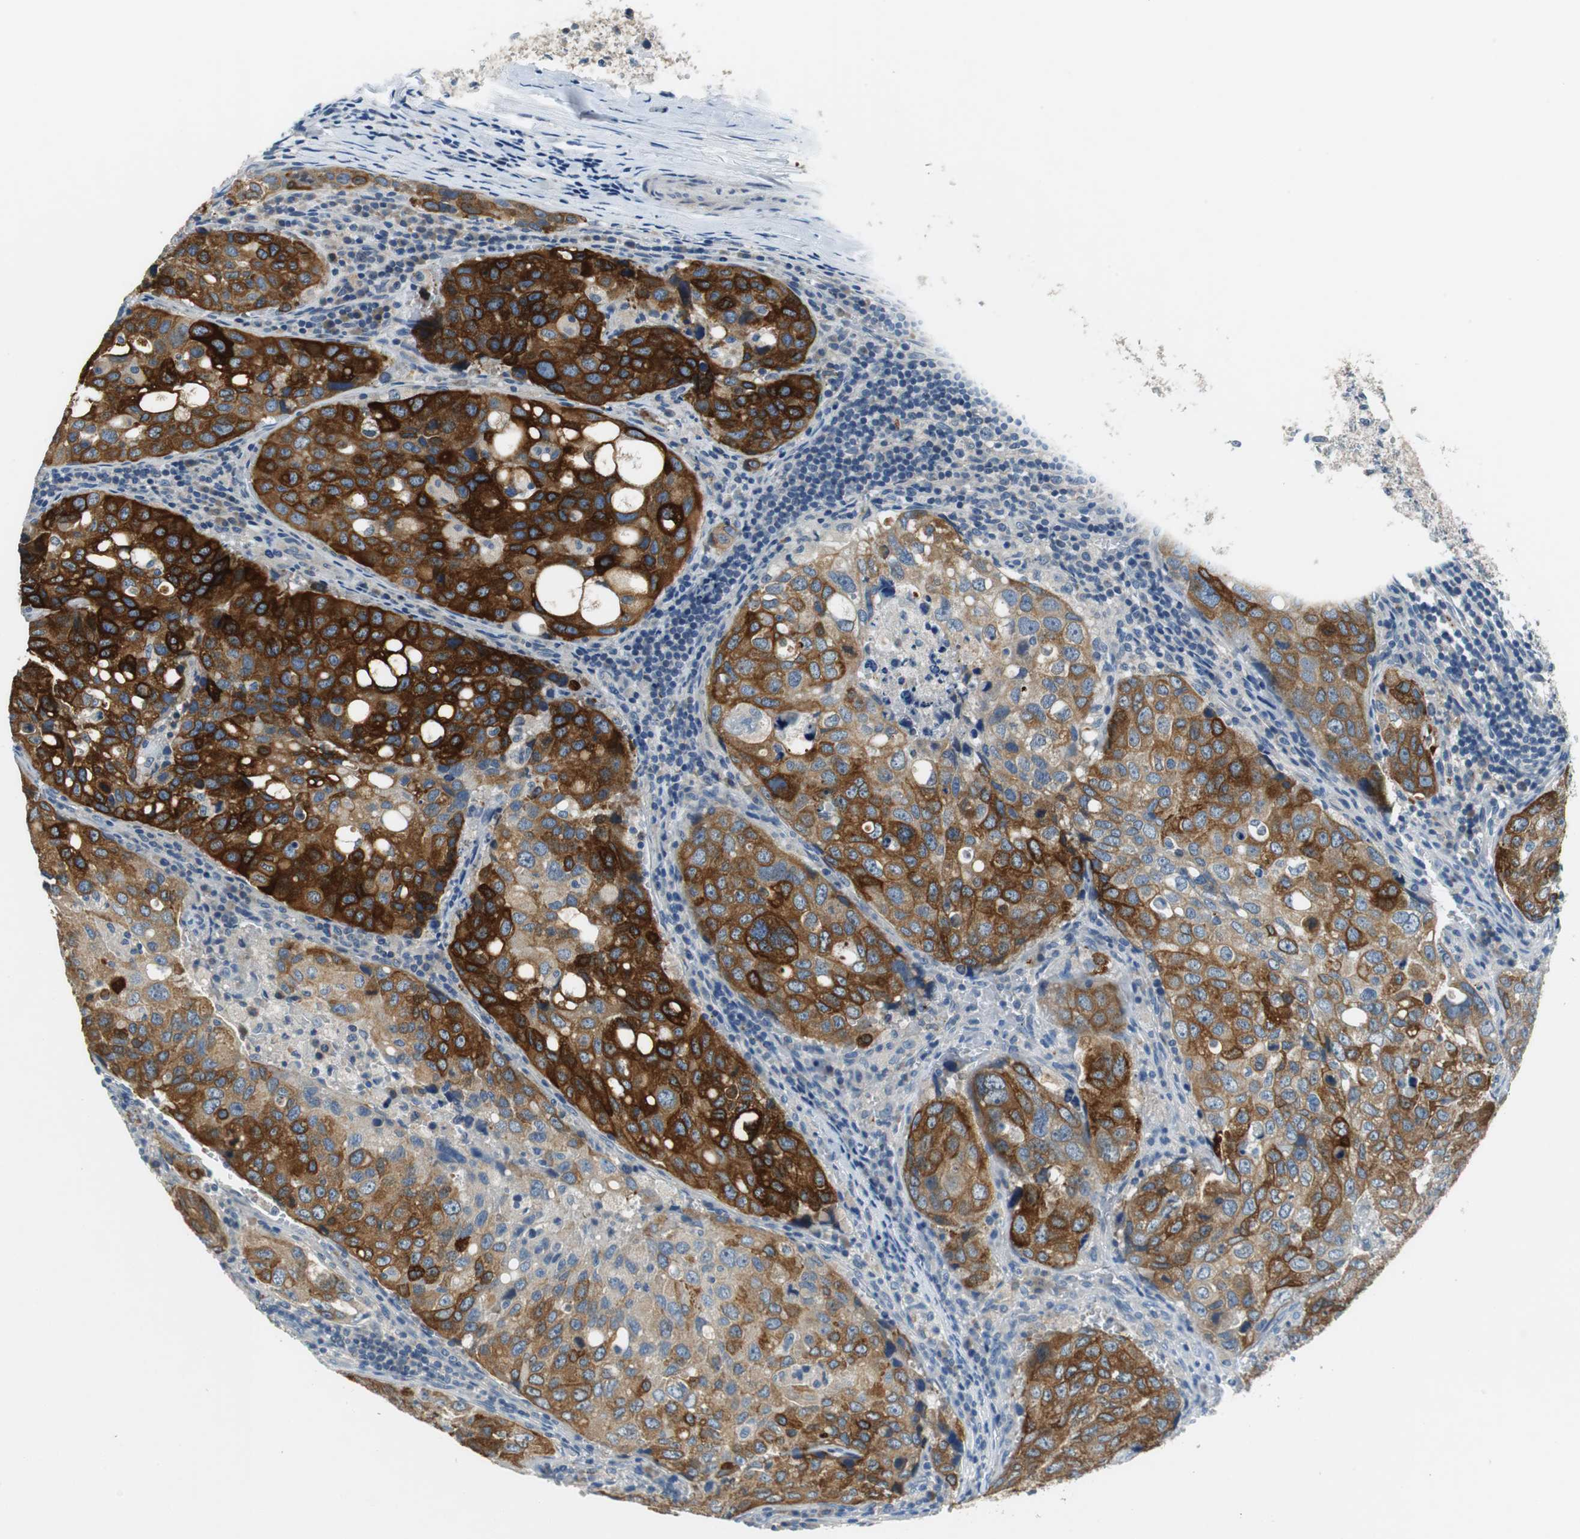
{"staining": {"intensity": "strong", "quantity": ">75%", "location": "cytoplasmic/membranous"}, "tissue": "urothelial cancer", "cell_type": "Tumor cells", "image_type": "cancer", "snomed": [{"axis": "morphology", "description": "Urothelial carcinoma, High grade"}, {"axis": "topography", "description": "Lymph node"}, {"axis": "topography", "description": "Urinary bladder"}], "caption": "An IHC photomicrograph of neoplastic tissue is shown. Protein staining in brown shows strong cytoplasmic/membranous positivity in urothelial carcinoma (high-grade) within tumor cells. (DAB (3,3'-diaminobenzidine) = brown stain, brightfield microscopy at high magnification).", "gene": "FADS2", "patient": {"sex": "male", "age": 51}}